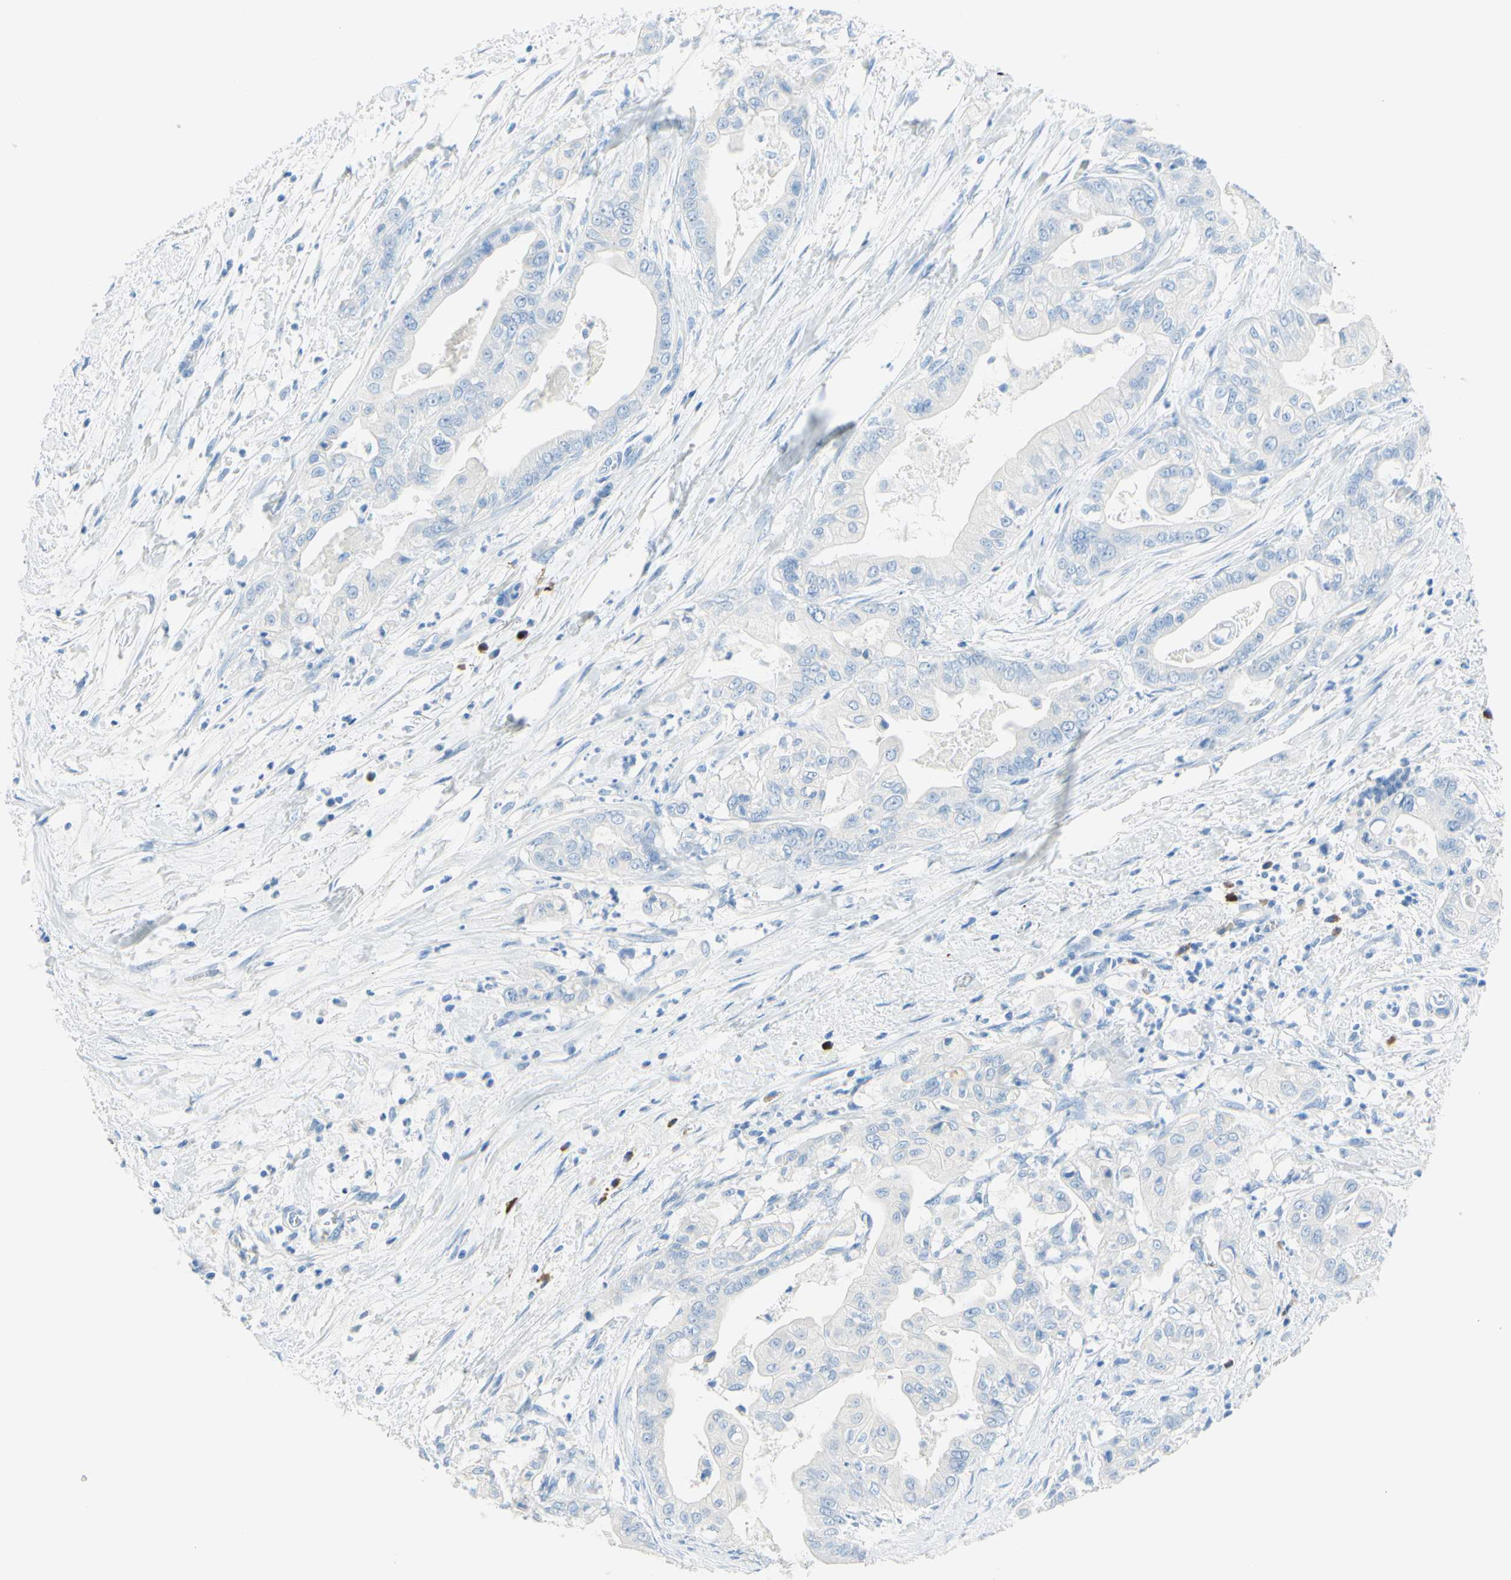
{"staining": {"intensity": "negative", "quantity": "none", "location": "none"}, "tissue": "pancreatic cancer", "cell_type": "Tumor cells", "image_type": "cancer", "snomed": [{"axis": "morphology", "description": "Adenocarcinoma, NOS"}, {"axis": "topography", "description": "Pancreas"}], "caption": "DAB immunohistochemical staining of human pancreatic adenocarcinoma exhibits no significant expression in tumor cells.", "gene": "IL6ST", "patient": {"sex": "female", "age": 75}}